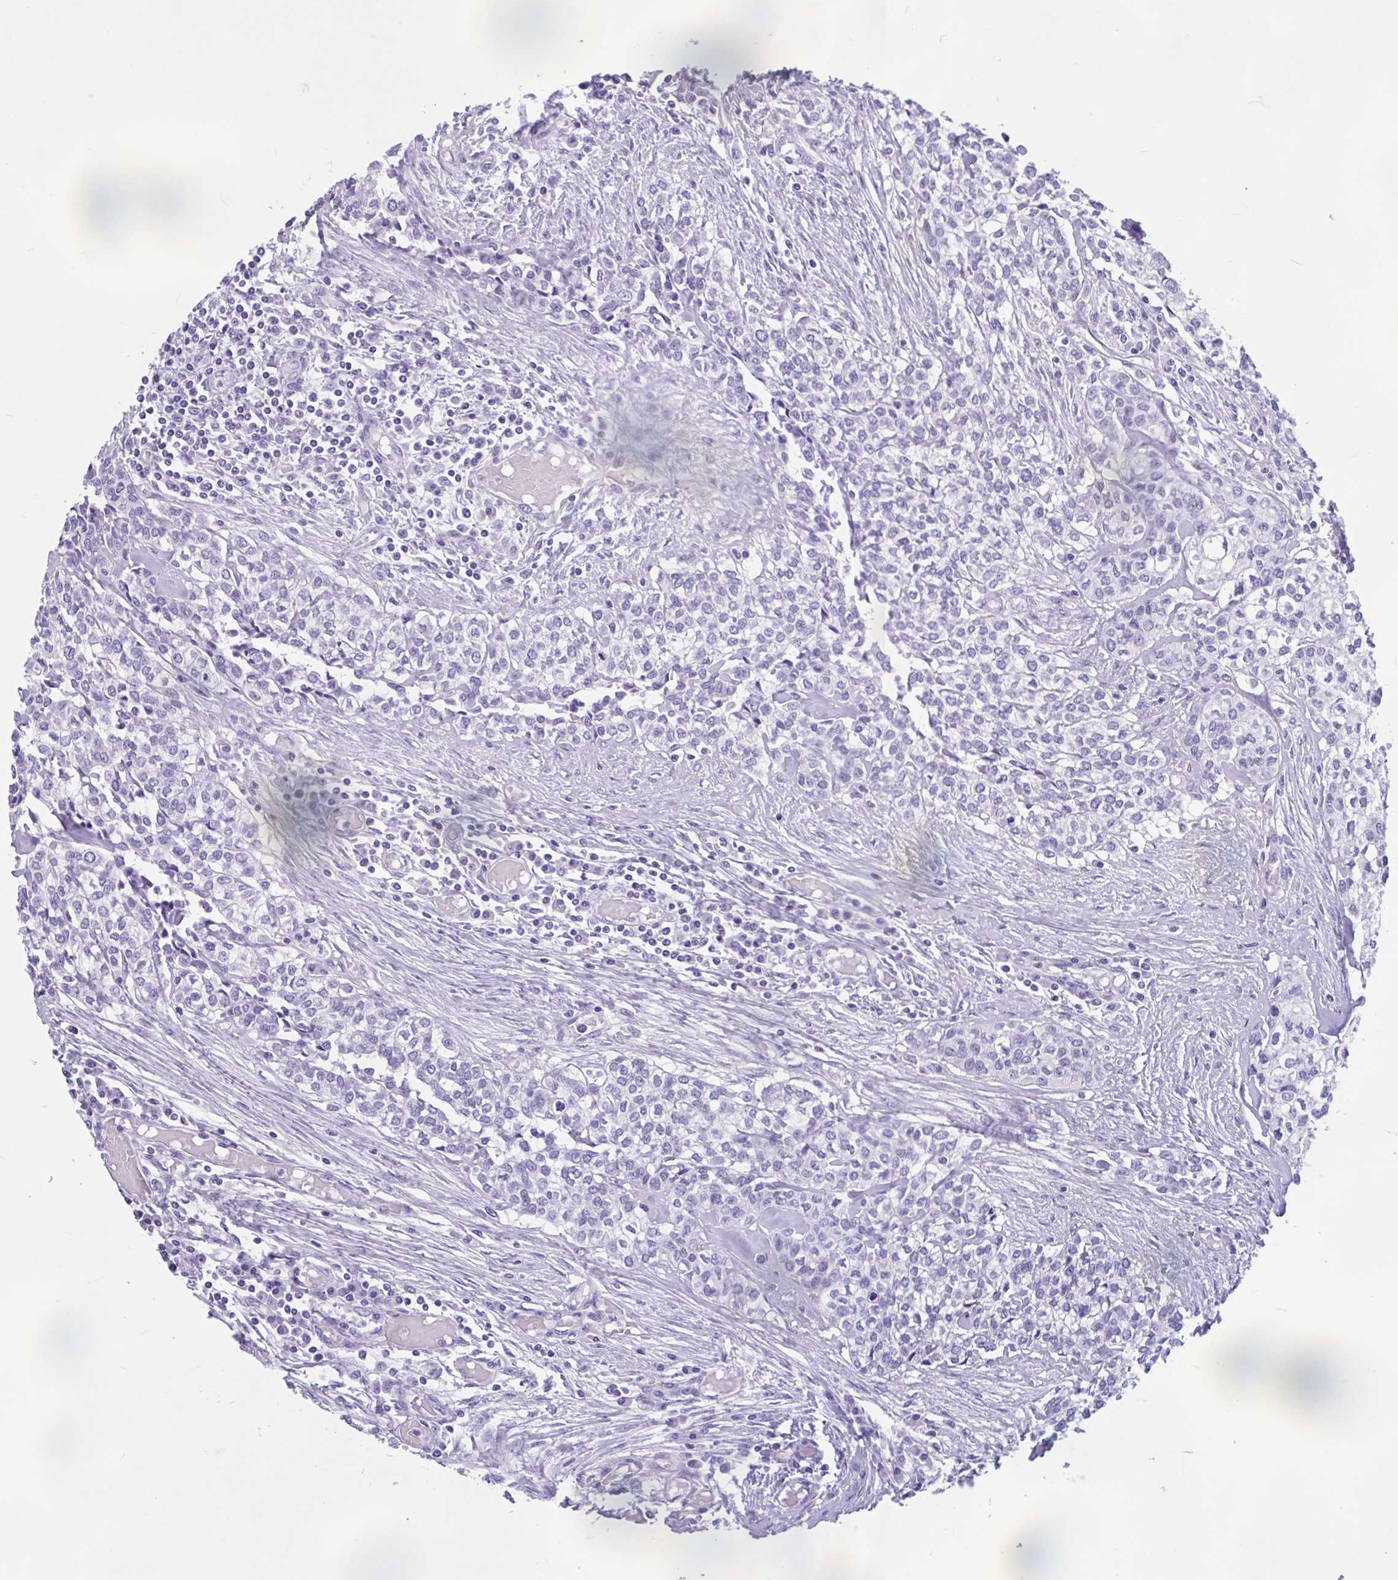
{"staining": {"intensity": "negative", "quantity": "none", "location": "none"}, "tissue": "head and neck cancer", "cell_type": "Tumor cells", "image_type": "cancer", "snomed": [{"axis": "morphology", "description": "Adenocarcinoma, NOS"}, {"axis": "topography", "description": "Head-Neck"}], "caption": "This is an immunohistochemistry micrograph of adenocarcinoma (head and neck). There is no positivity in tumor cells.", "gene": "ZNF319", "patient": {"sex": "male", "age": 81}}